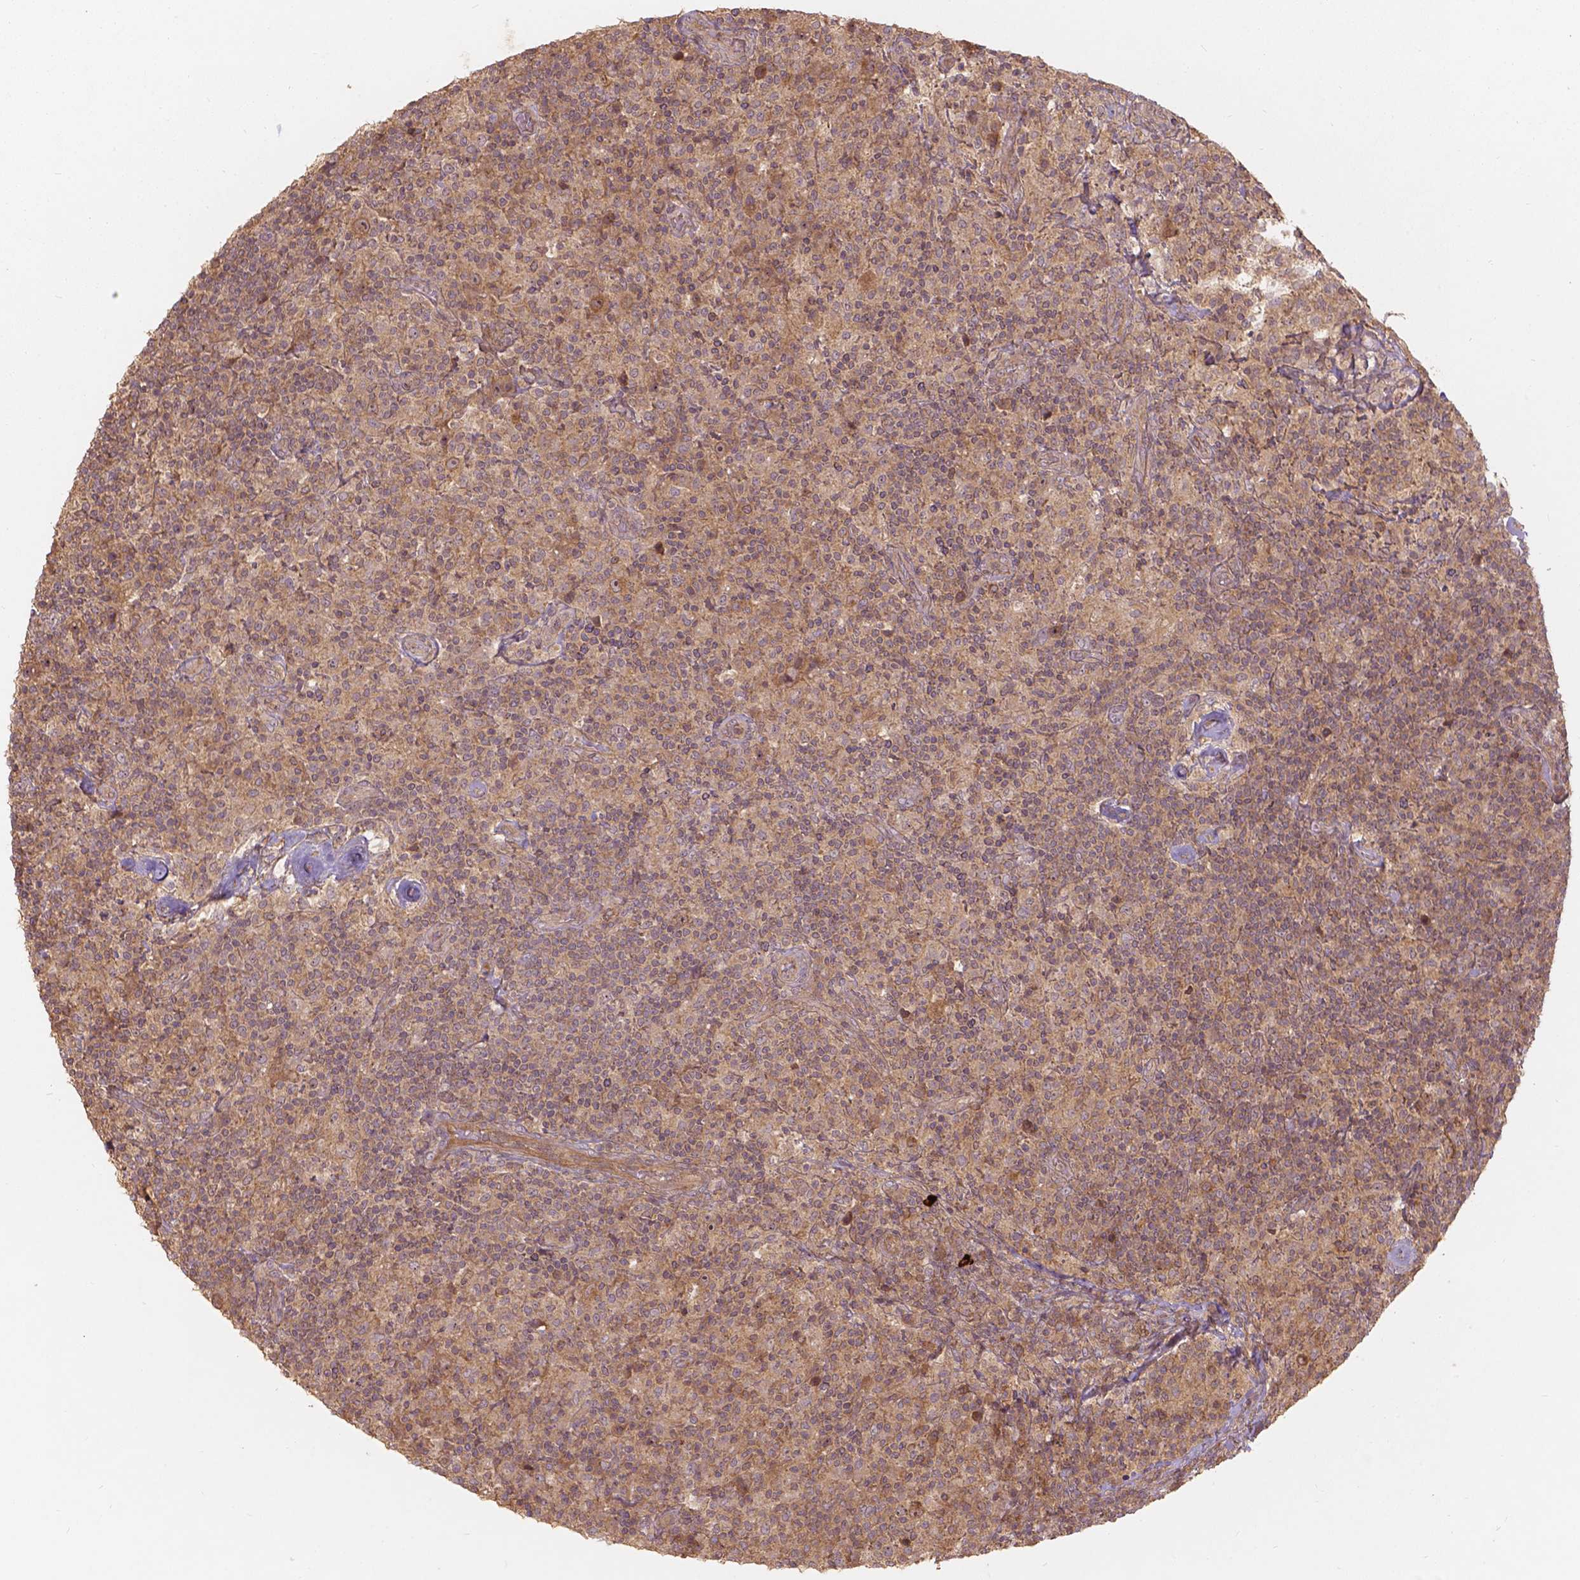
{"staining": {"intensity": "moderate", "quantity": ">75%", "location": "cytoplasmic/membranous"}, "tissue": "lymphoma", "cell_type": "Tumor cells", "image_type": "cancer", "snomed": [{"axis": "morphology", "description": "Hodgkin's disease, NOS"}, {"axis": "topography", "description": "Lymph node"}], "caption": "Immunohistochemical staining of Hodgkin's disease displays medium levels of moderate cytoplasmic/membranous expression in about >75% of tumor cells.", "gene": "XPR1", "patient": {"sex": "male", "age": 70}}